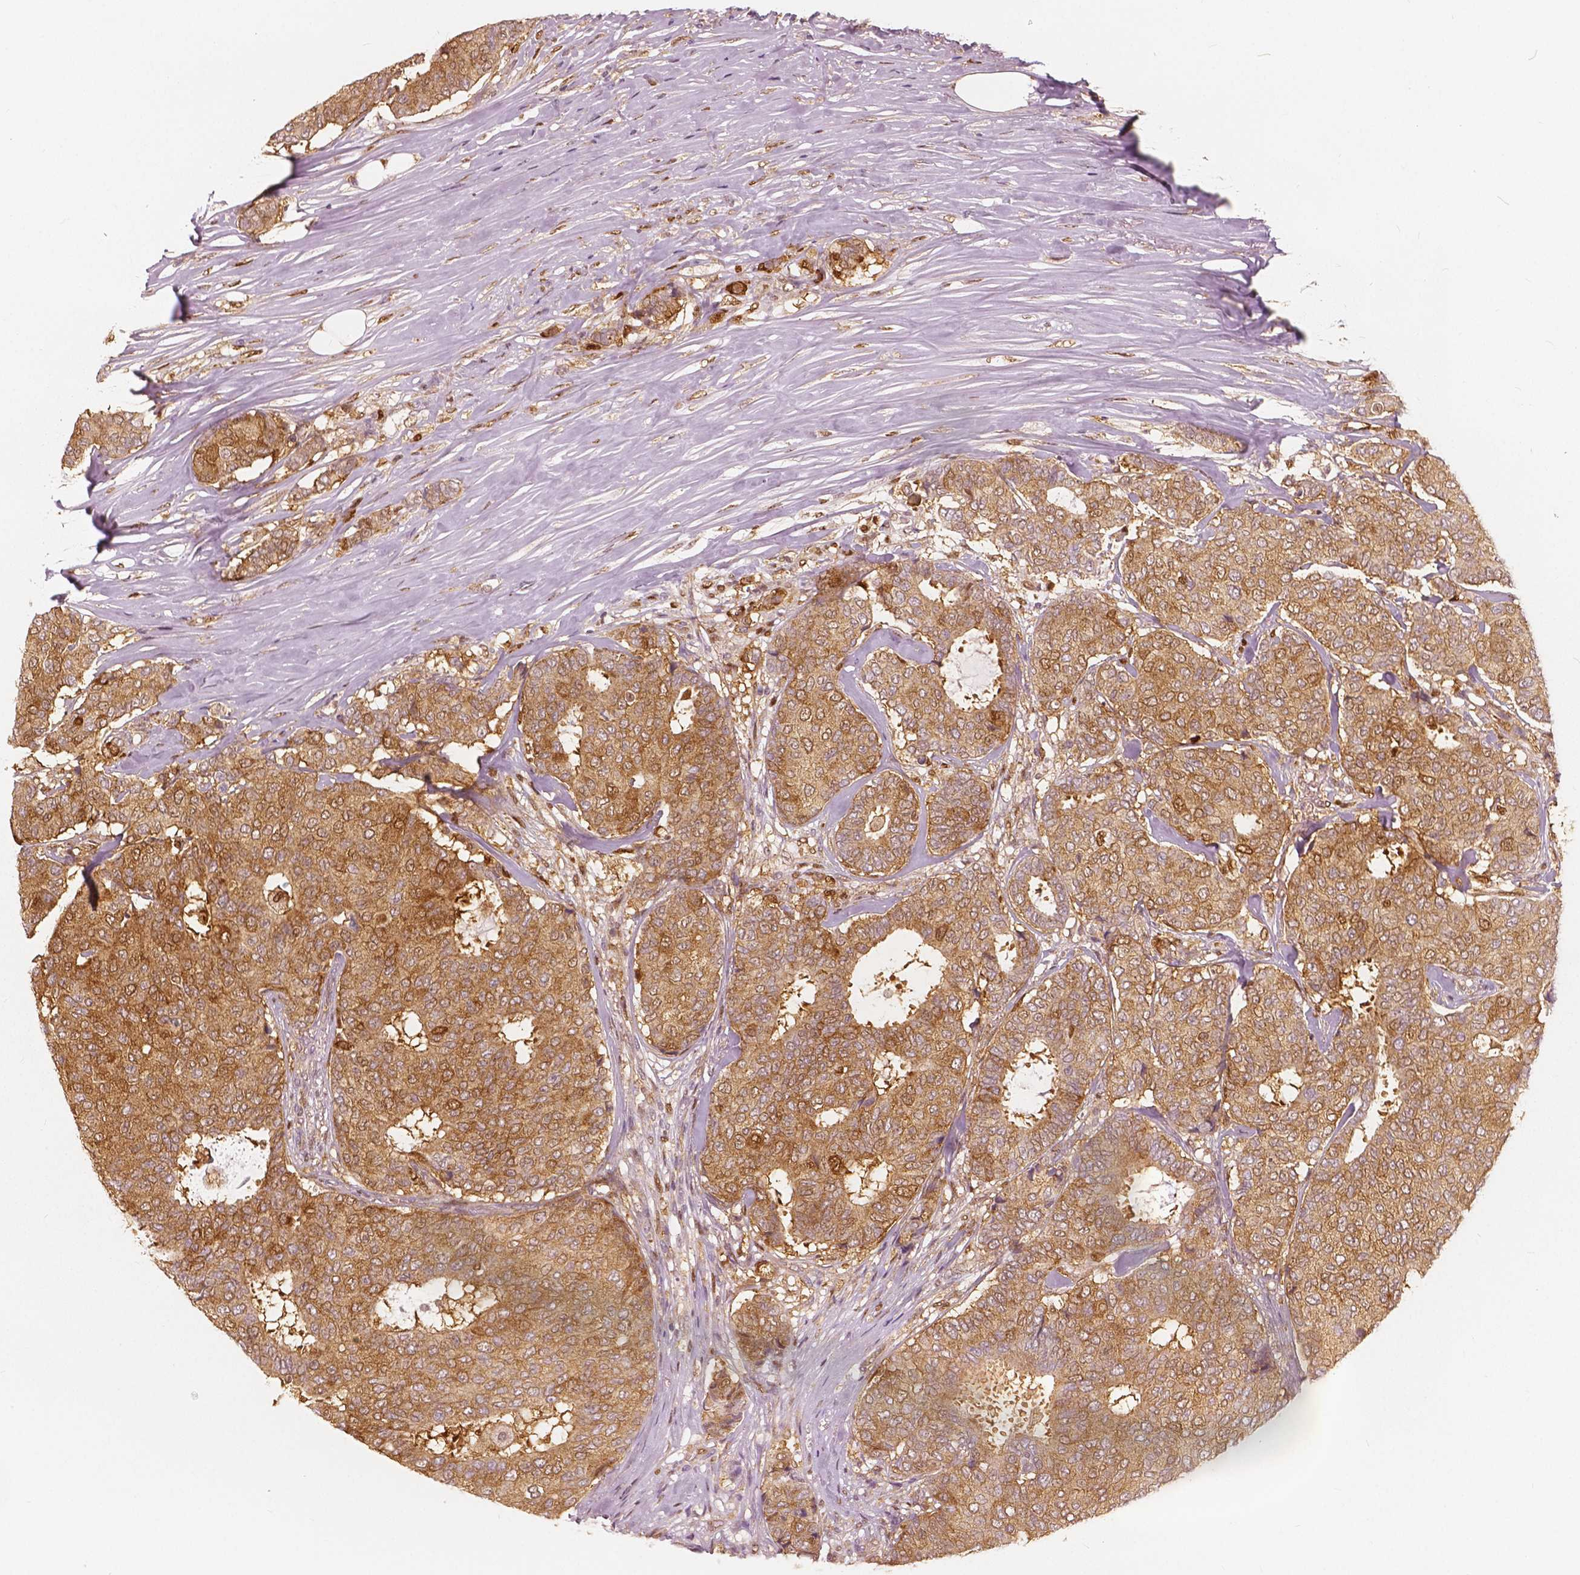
{"staining": {"intensity": "moderate", "quantity": ">75%", "location": "cytoplasmic/membranous,nuclear"}, "tissue": "breast cancer", "cell_type": "Tumor cells", "image_type": "cancer", "snomed": [{"axis": "morphology", "description": "Duct carcinoma"}, {"axis": "topography", "description": "Breast"}], "caption": "Infiltrating ductal carcinoma (breast) was stained to show a protein in brown. There is medium levels of moderate cytoplasmic/membranous and nuclear expression in approximately >75% of tumor cells. (DAB (3,3'-diaminobenzidine) IHC with brightfield microscopy, high magnification).", "gene": "SQSTM1", "patient": {"sex": "female", "age": 75}}